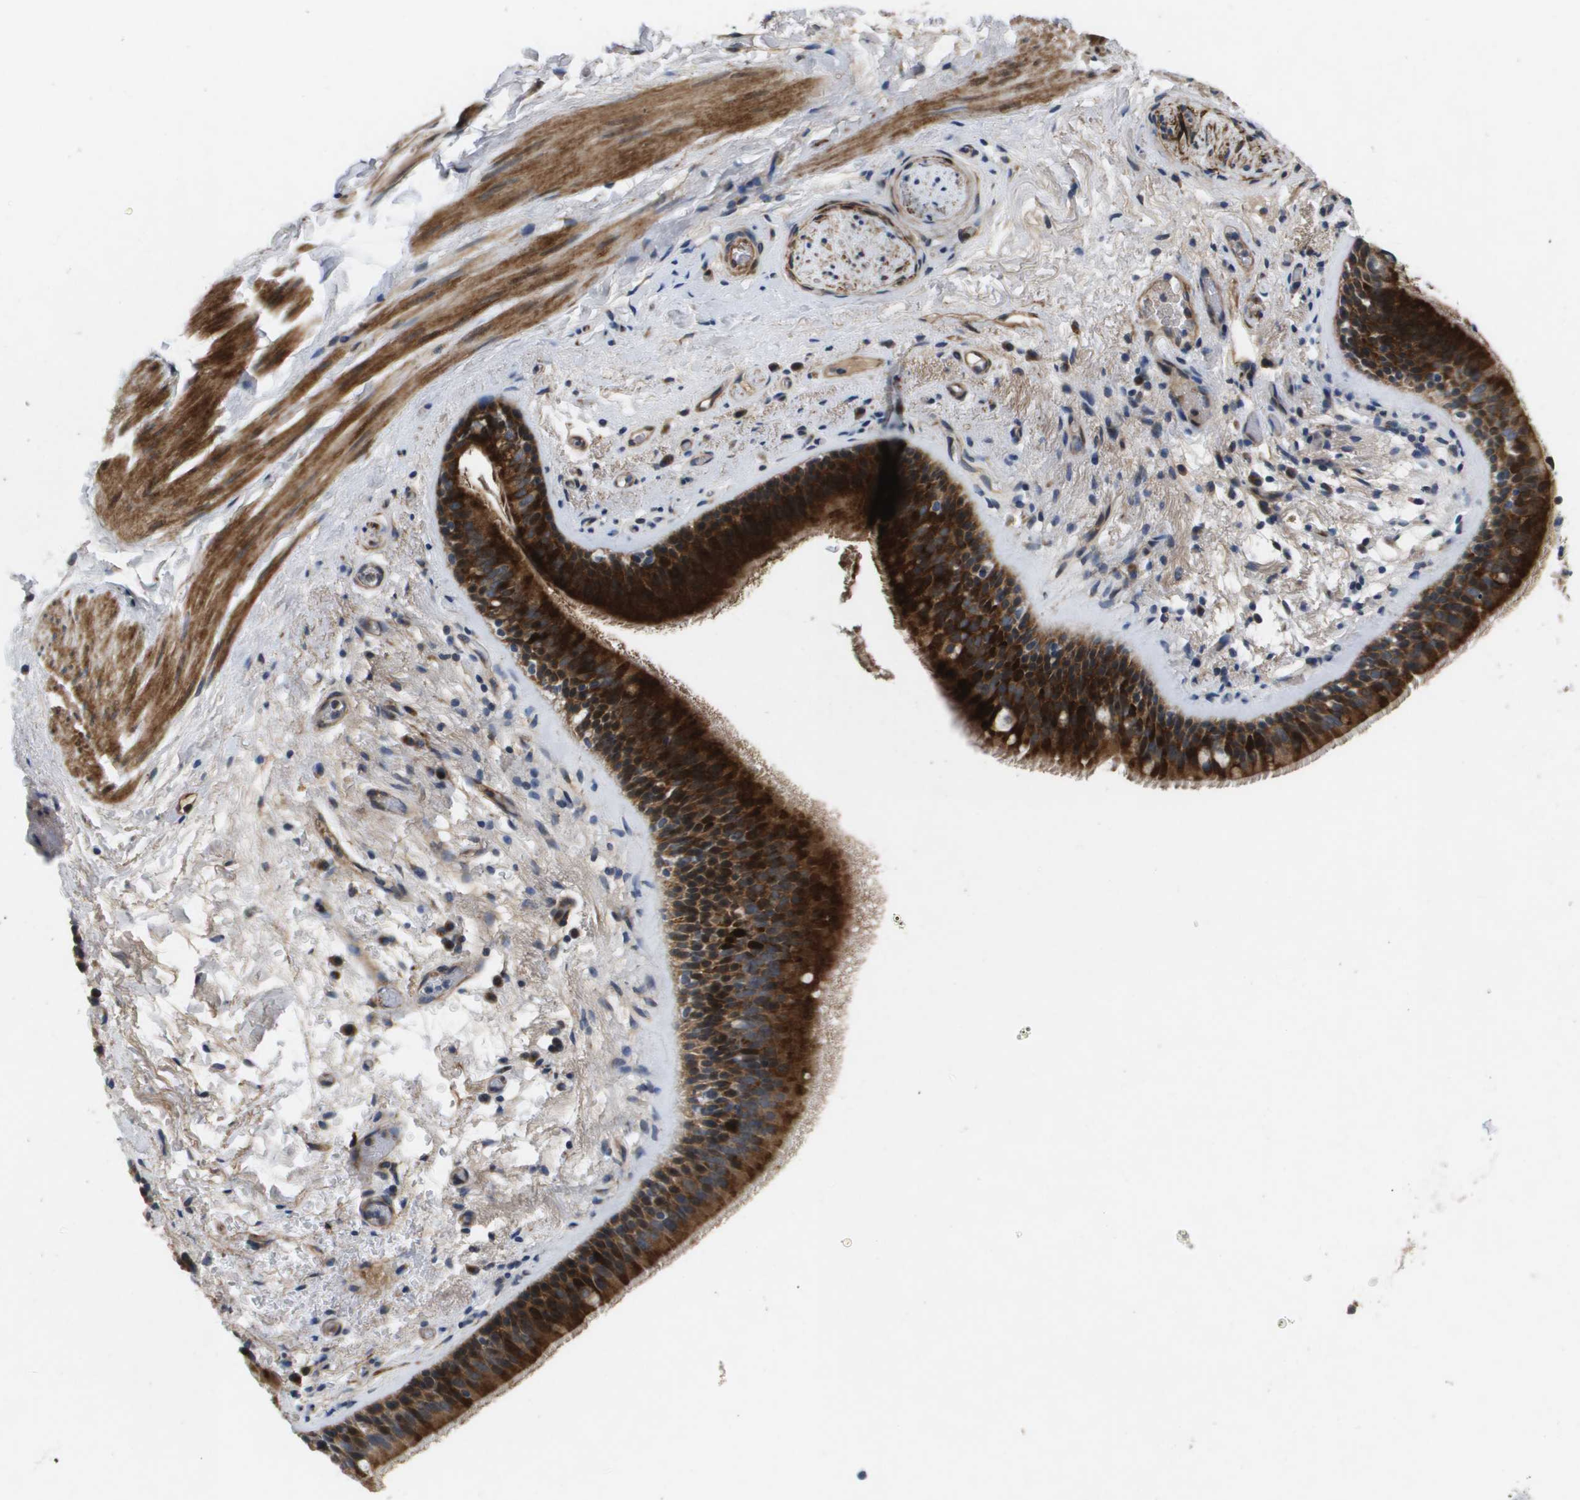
{"staining": {"intensity": "strong", "quantity": ">75%", "location": "cytoplasmic/membranous"}, "tissue": "bronchus", "cell_type": "Respiratory epithelial cells", "image_type": "normal", "snomed": [{"axis": "morphology", "description": "Normal tissue, NOS"}, {"axis": "topography", "description": "Cartilage tissue"}], "caption": "An image showing strong cytoplasmic/membranous staining in approximately >75% of respiratory epithelial cells in benign bronchus, as visualized by brown immunohistochemical staining.", "gene": "ENTPD2", "patient": {"sex": "female", "age": 63}}